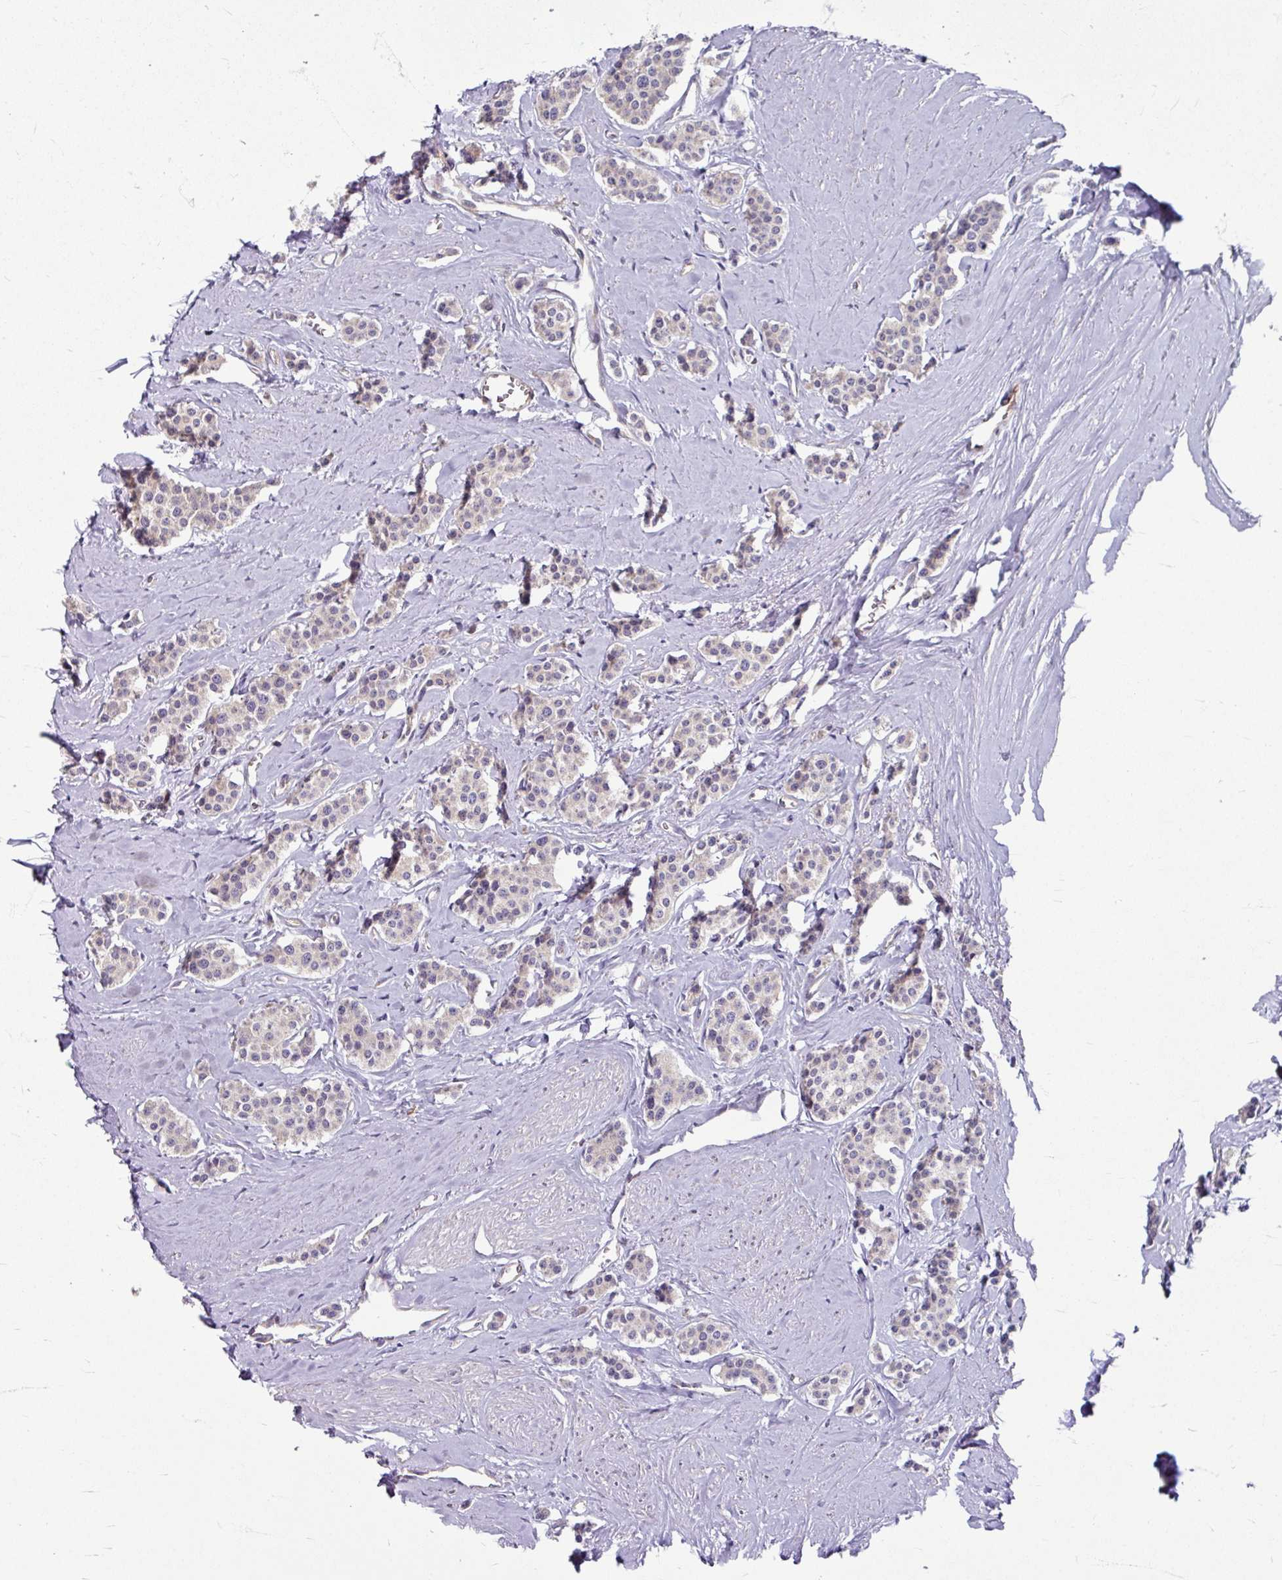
{"staining": {"intensity": "negative", "quantity": "none", "location": "none"}, "tissue": "carcinoid", "cell_type": "Tumor cells", "image_type": "cancer", "snomed": [{"axis": "morphology", "description": "Carcinoid, malignant, NOS"}, {"axis": "topography", "description": "Small intestine"}], "caption": "Tumor cells show no significant positivity in carcinoid (malignant). The staining is performed using DAB (3,3'-diaminobenzidine) brown chromogen with nuclei counter-stained in using hematoxylin.", "gene": "DAAM2", "patient": {"sex": "male", "age": 60}}